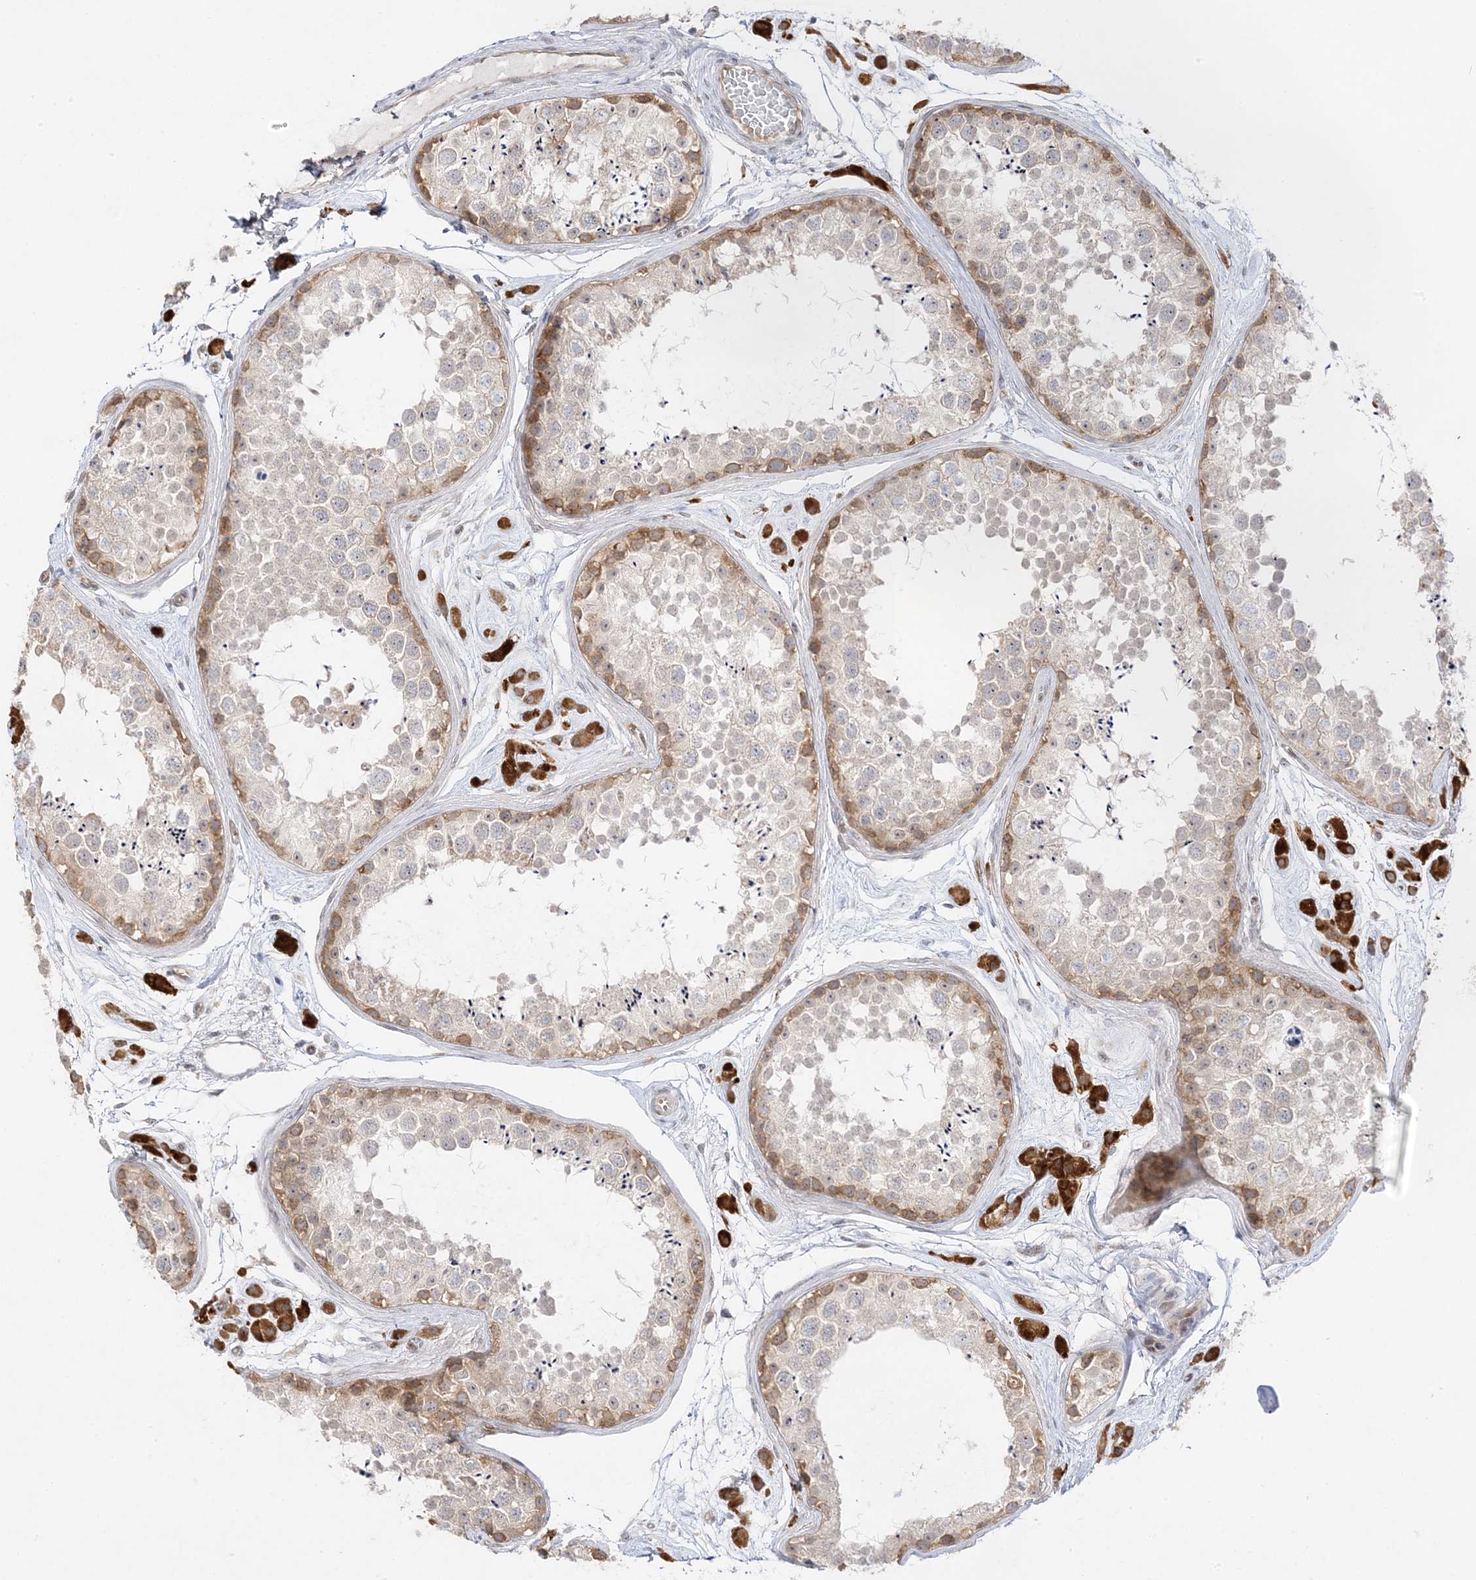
{"staining": {"intensity": "moderate", "quantity": "<25%", "location": "cytoplasmic/membranous"}, "tissue": "testis", "cell_type": "Cells in seminiferous ducts", "image_type": "normal", "snomed": [{"axis": "morphology", "description": "Normal tissue, NOS"}, {"axis": "topography", "description": "Testis"}], "caption": "A low amount of moderate cytoplasmic/membranous expression is present in about <25% of cells in seminiferous ducts in unremarkable testis.", "gene": "C2CD2", "patient": {"sex": "male", "age": 25}}